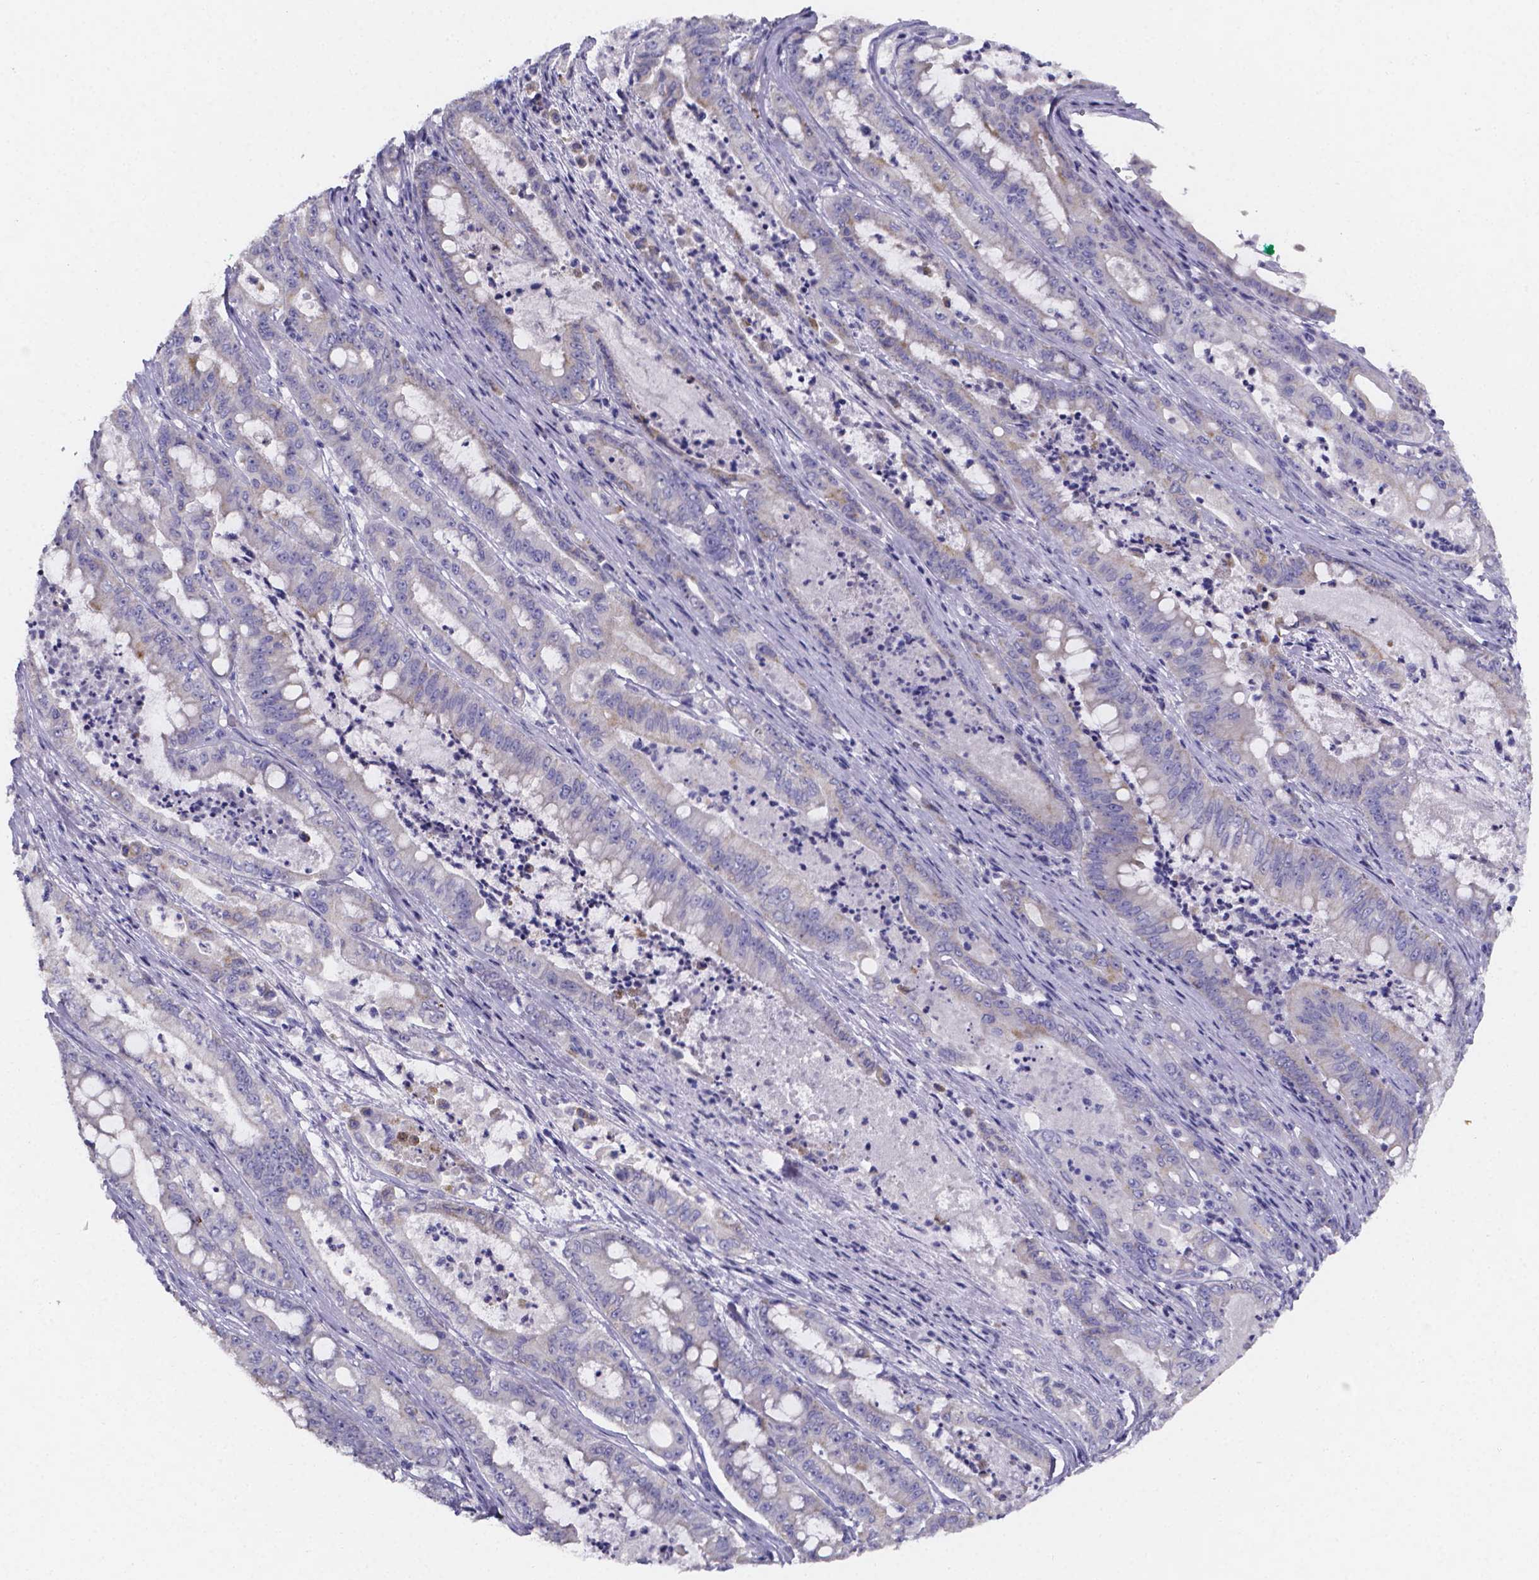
{"staining": {"intensity": "weak", "quantity": "<25%", "location": "cytoplasmic/membranous"}, "tissue": "pancreatic cancer", "cell_type": "Tumor cells", "image_type": "cancer", "snomed": [{"axis": "morphology", "description": "Adenocarcinoma, NOS"}, {"axis": "topography", "description": "Pancreas"}], "caption": "Immunohistochemical staining of adenocarcinoma (pancreatic) shows no significant positivity in tumor cells.", "gene": "PAH", "patient": {"sex": "male", "age": 71}}